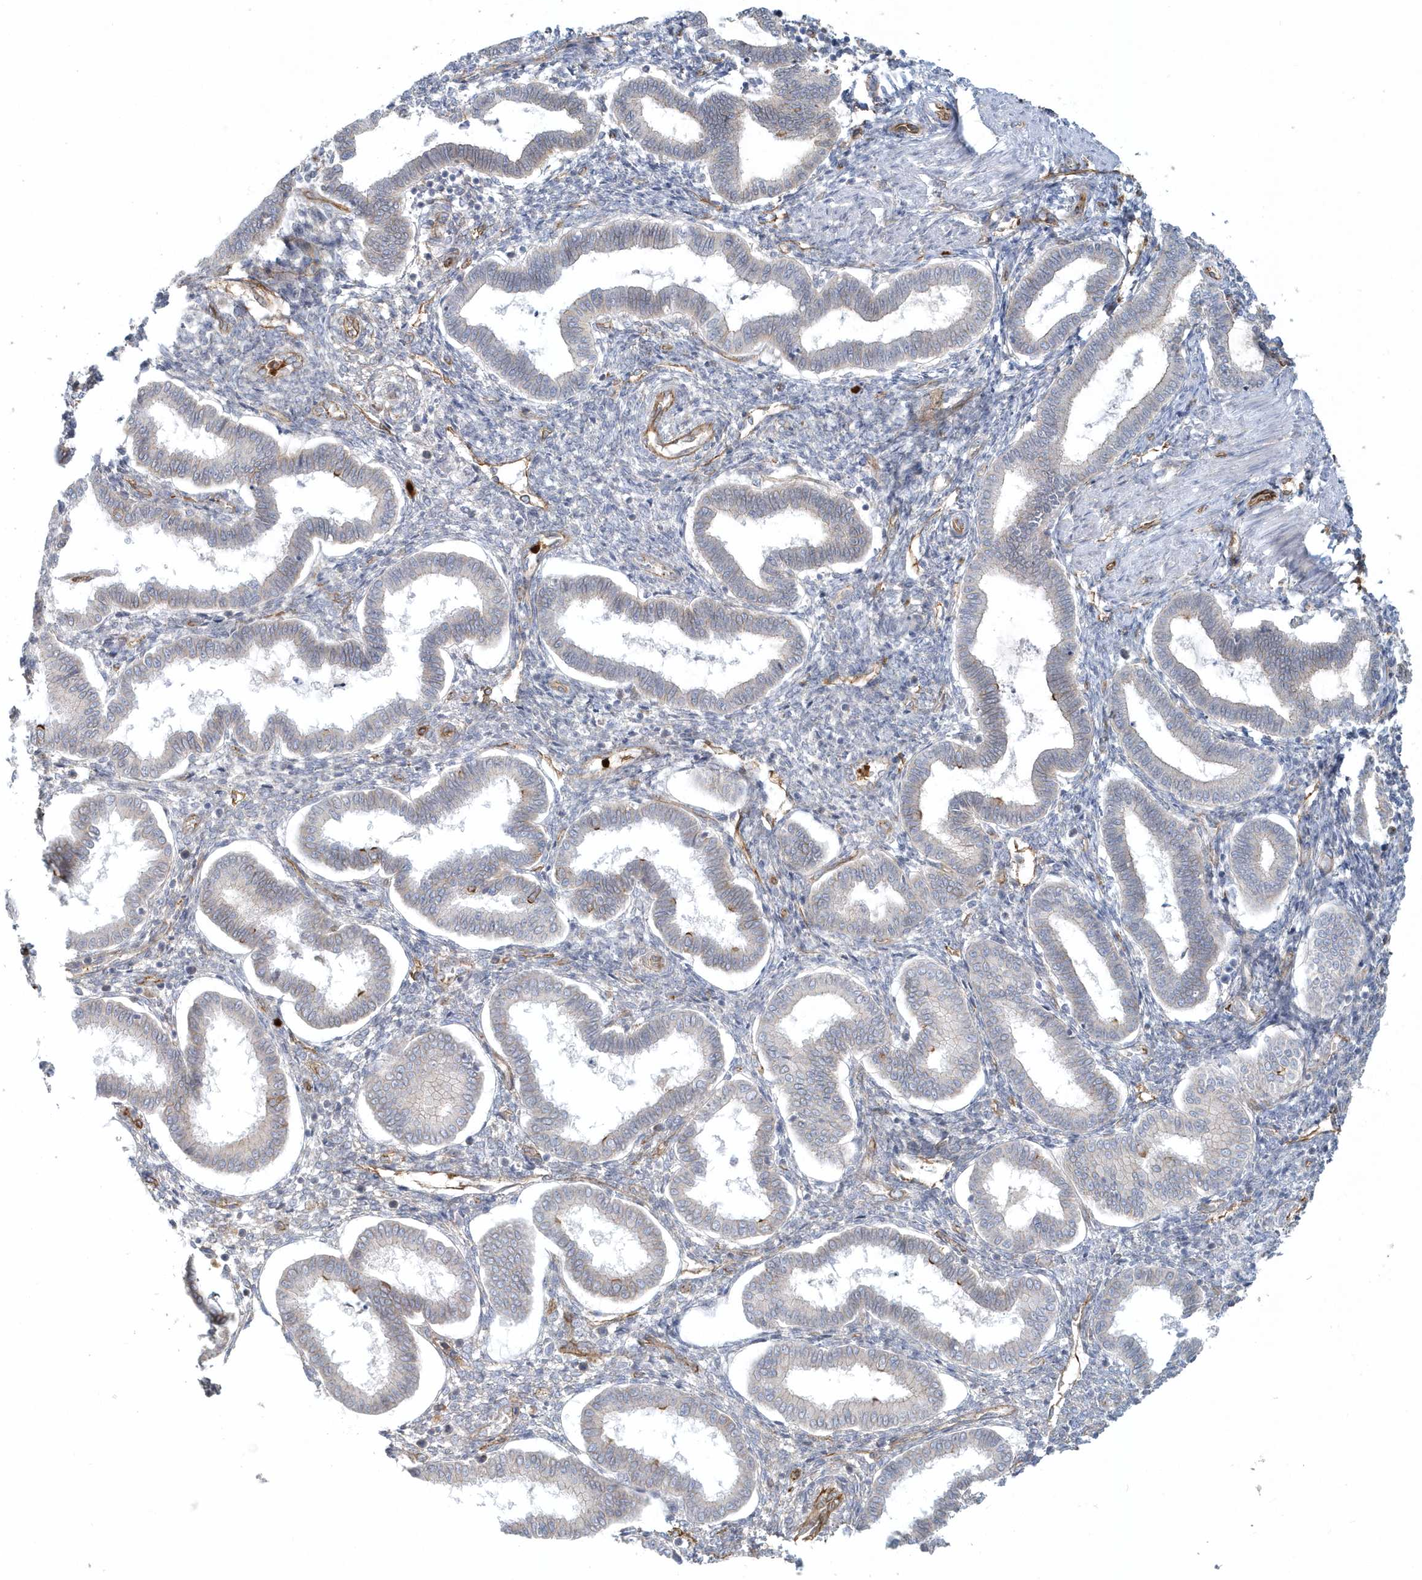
{"staining": {"intensity": "negative", "quantity": "none", "location": "none"}, "tissue": "endometrium", "cell_type": "Cells in endometrial stroma", "image_type": "normal", "snomed": [{"axis": "morphology", "description": "Normal tissue, NOS"}, {"axis": "topography", "description": "Endometrium"}], "caption": "Immunohistochemistry photomicrograph of unremarkable endometrium: human endometrium stained with DAB demonstrates no significant protein expression in cells in endometrial stroma.", "gene": "DNAH1", "patient": {"sex": "female", "age": 24}}